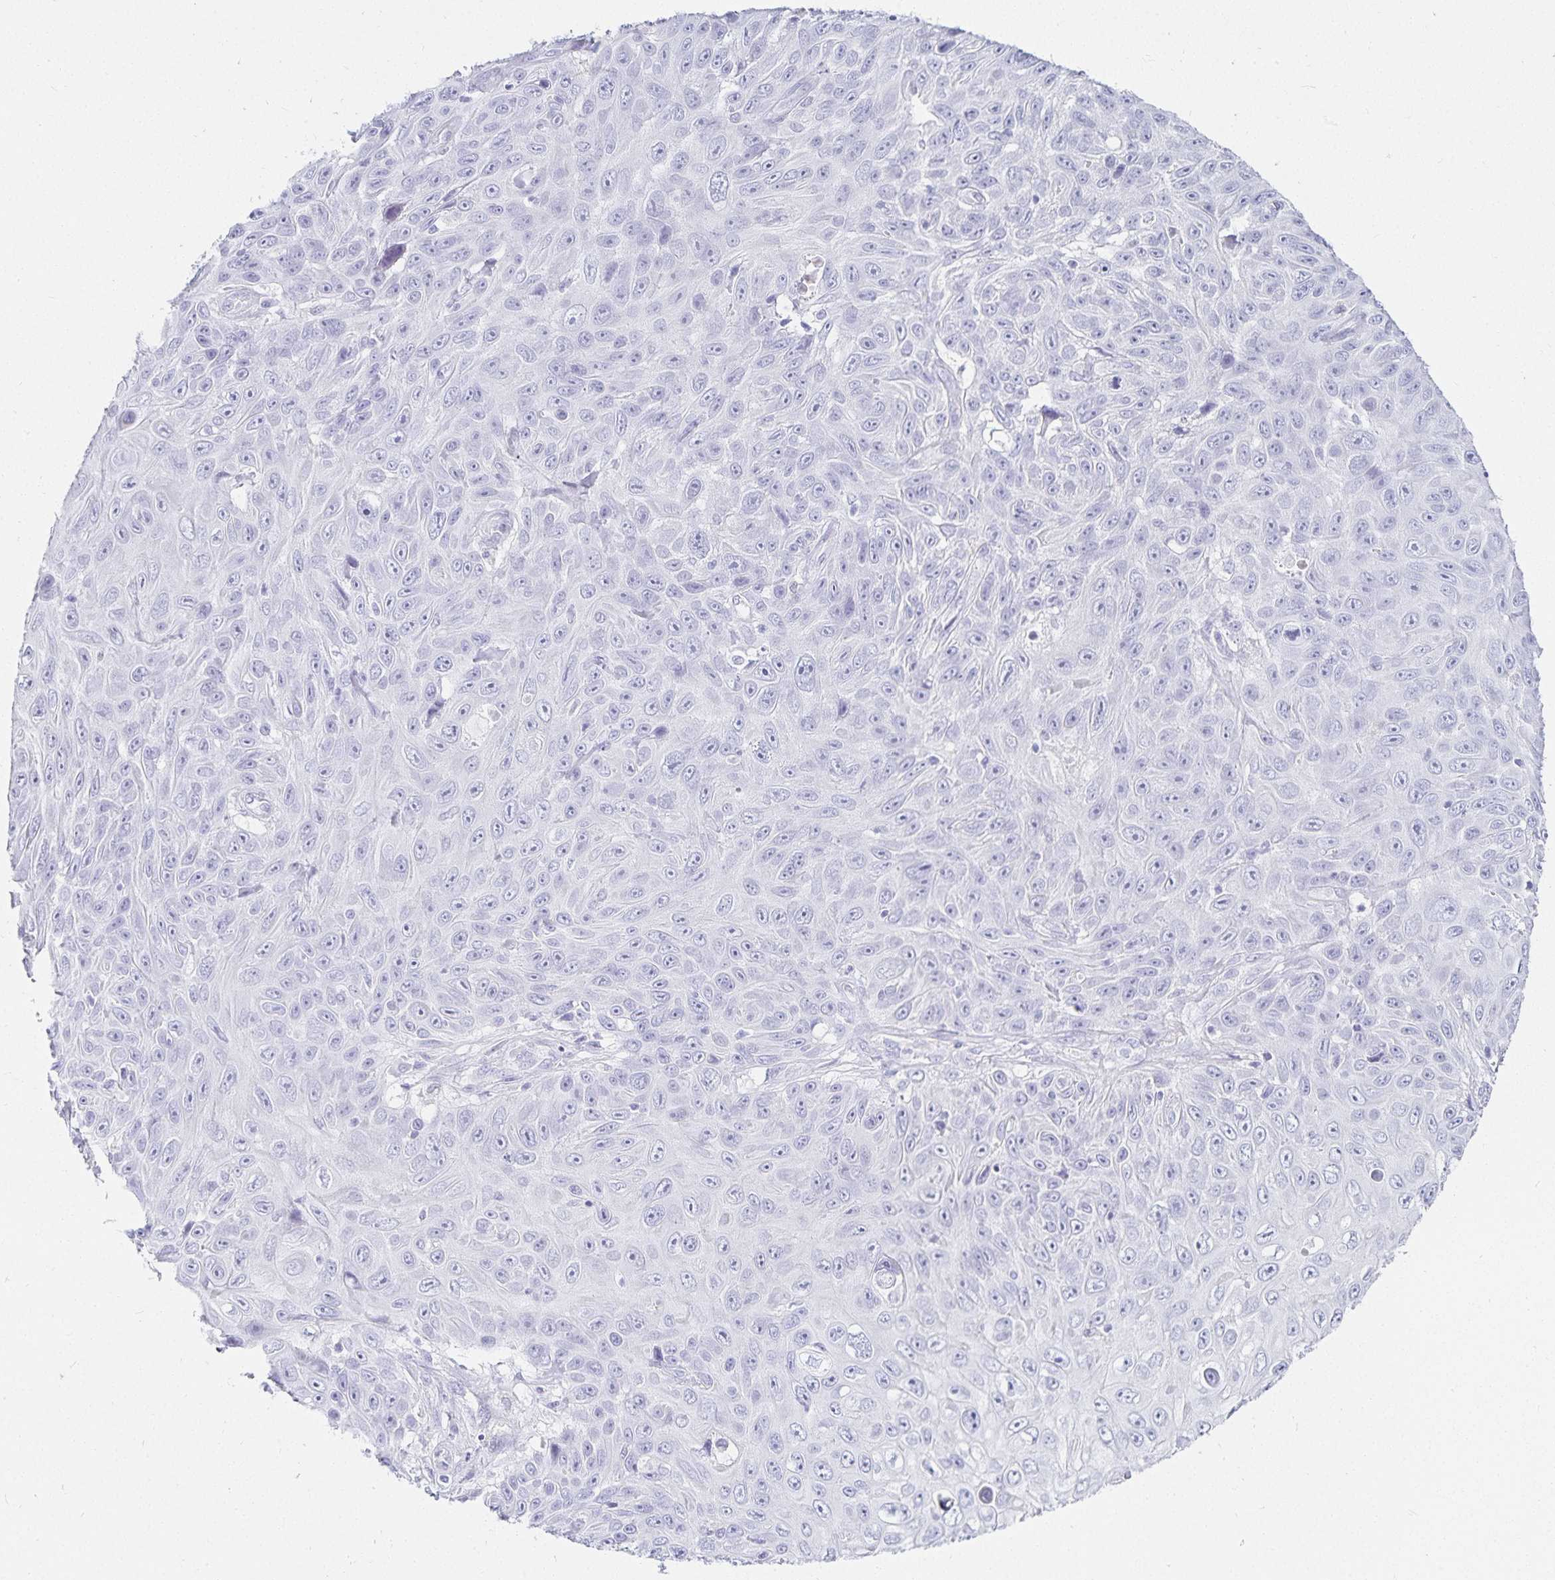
{"staining": {"intensity": "negative", "quantity": "none", "location": "none"}, "tissue": "skin cancer", "cell_type": "Tumor cells", "image_type": "cancer", "snomed": [{"axis": "morphology", "description": "Squamous cell carcinoma, NOS"}, {"axis": "topography", "description": "Skin"}], "caption": "Immunohistochemistry (IHC) micrograph of neoplastic tissue: skin cancer (squamous cell carcinoma) stained with DAB displays no significant protein expression in tumor cells. (DAB (3,3'-diaminobenzidine) immunohistochemistry (IHC) with hematoxylin counter stain).", "gene": "GP2", "patient": {"sex": "male", "age": 82}}